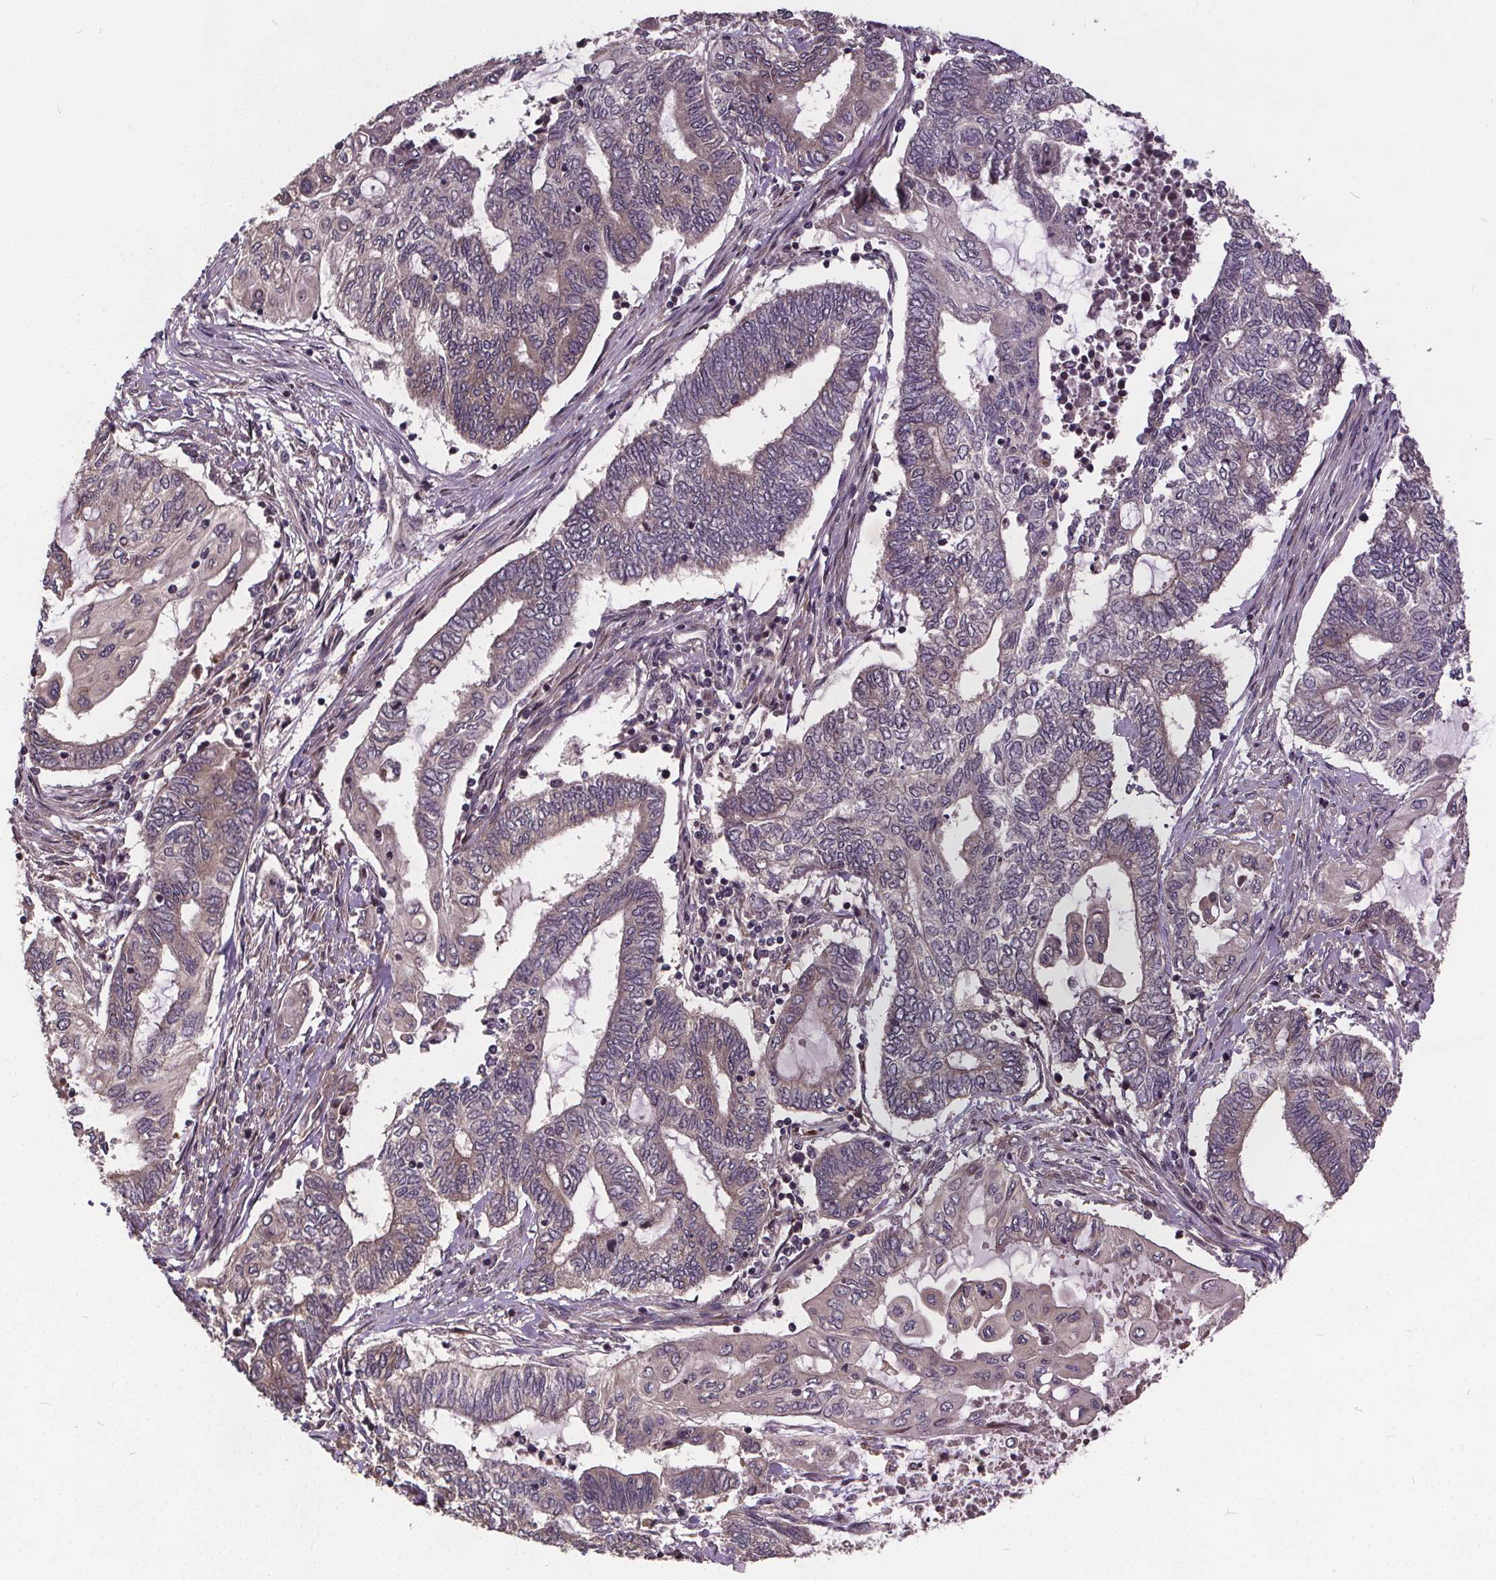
{"staining": {"intensity": "weak", "quantity": "<25%", "location": "cytoplasmic/membranous"}, "tissue": "endometrial cancer", "cell_type": "Tumor cells", "image_type": "cancer", "snomed": [{"axis": "morphology", "description": "Adenocarcinoma, NOS"}, {"axis": "topography", "description": "Uterus"}, {"axis": "topography", "description": "Endometrium"}], "caption": "Immunohistochemistry (IHC) histopathology image of human adenocarcinoma (endometrial) stained for a protein (brown), which demonstrates no positivity in tumor cells.", "gene": "USP9X", "patient": {"sex": "female", "age": 70}}